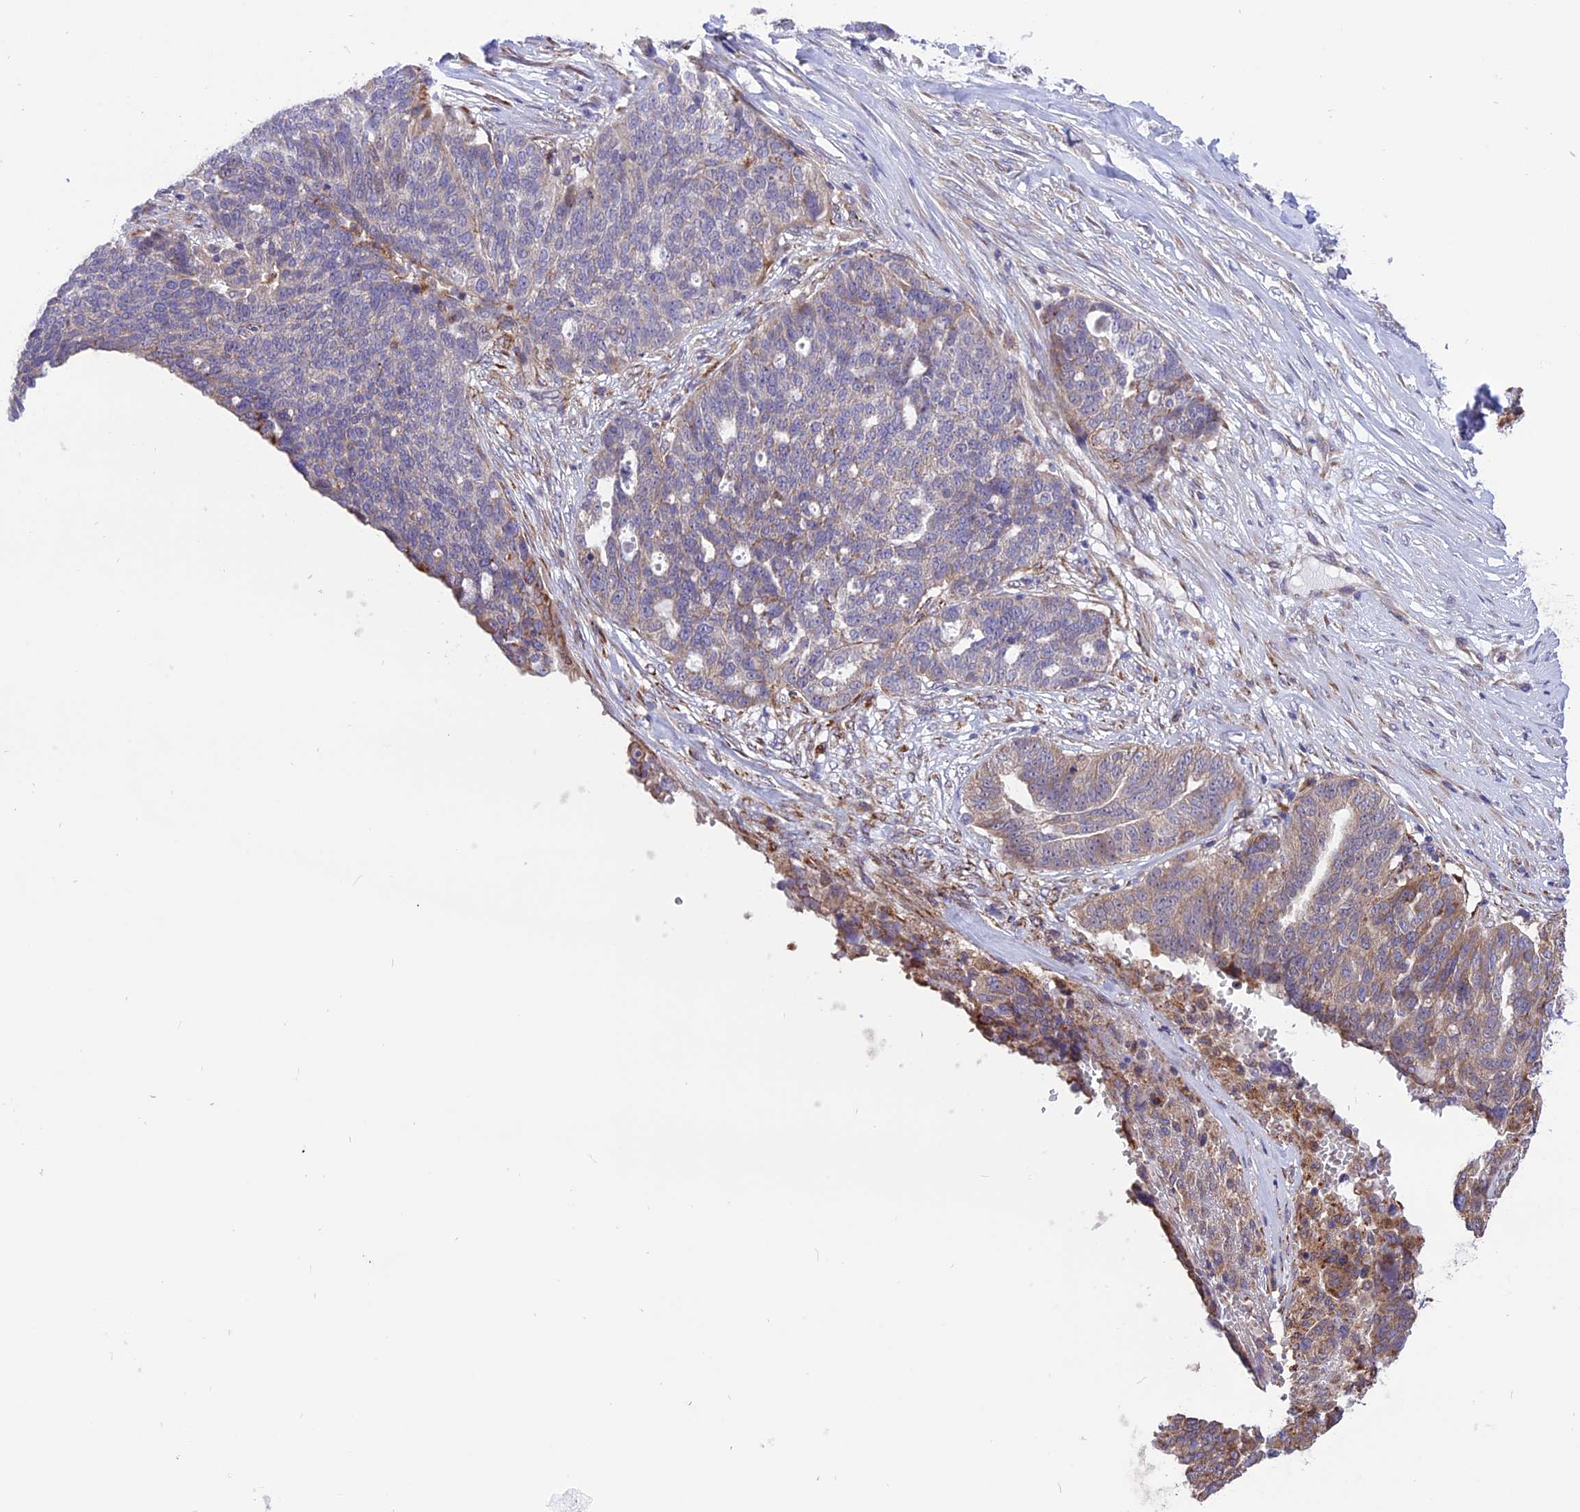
{"staining": {"intensity": "weak", "quantity": "<25%", "location": "cytoplasmic/membranous"}, "tissue": "ovarian cancer", "cell_type": "Tumor cells", "image_type": "cancer", "snomed": [{"axis": "morphology", "description": "Cystadenocarcinoma, serous, NOS"}, {"axis": "topography", "description": "Ovary"}], "caption": "Tumor cells are negative for brown protein staining in ovarian cancer.", "gene": "ARMCX6", "patient": {"sex": "female", "age": 59}}